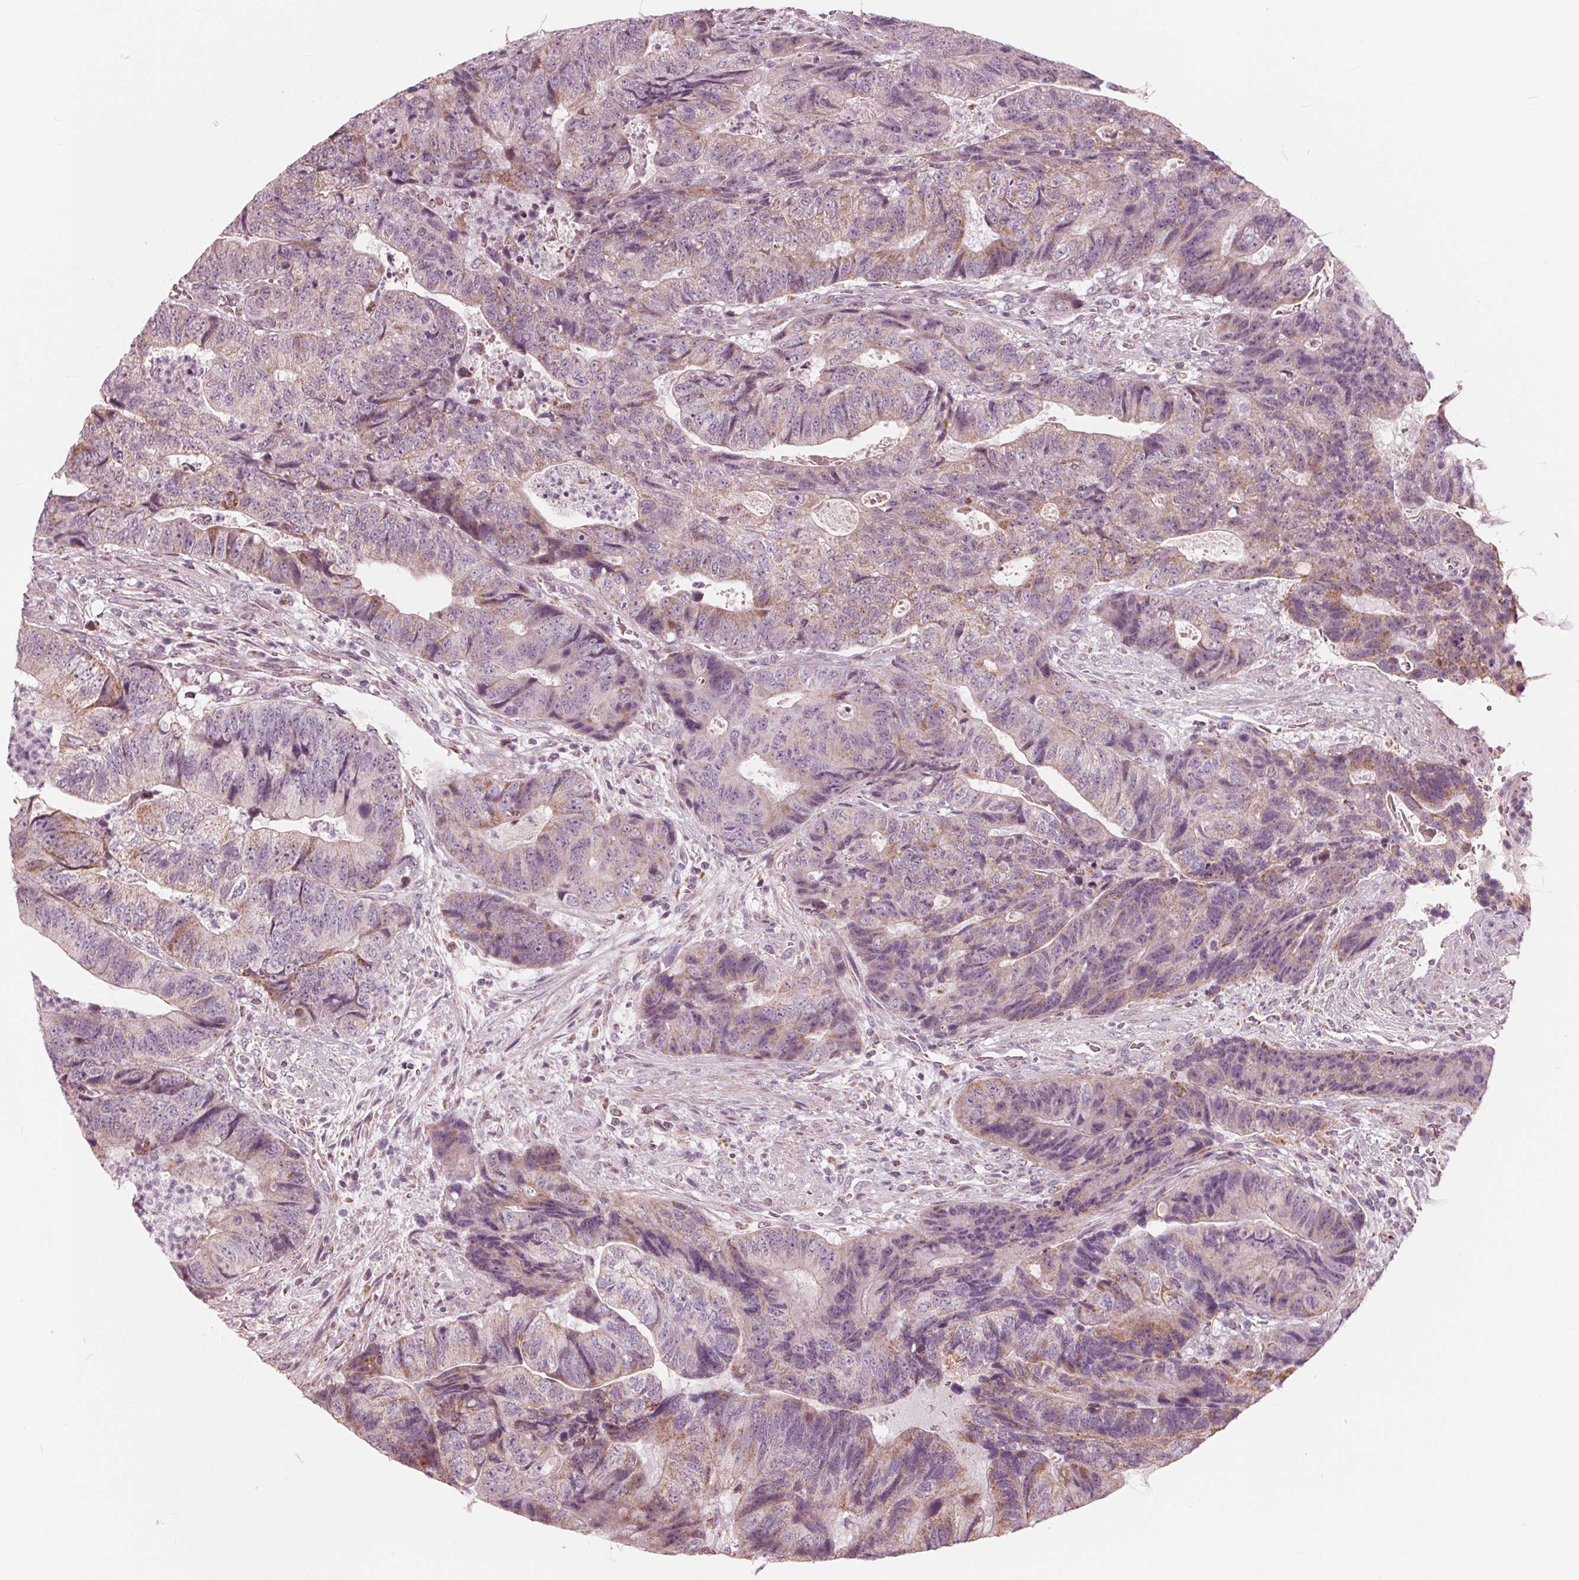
{"staining": {"intensity": "moderate", "quantity": "<25%", "location": "cytoplasmic/membranous"}, "tissue": "colorectal cancer", "cell_type": "Tumor cells", "image_type": "cancer", "snomed": [{"axis": "morphology", "description": "Normal tissue, NOS"}, {"axis": "morphology", "description": "Adenocarcinoma, NOS"}, {"axis": "topography", "description": "Colon"}], "caption": "IHC of human adenocarcinoma (colorectal) displays low levels of moderate cytoplasmic/membranous staining in about <25% of tumor cells.", "gene": "DCAF4L2", "patient": {"sex": "female", "age": 48}}